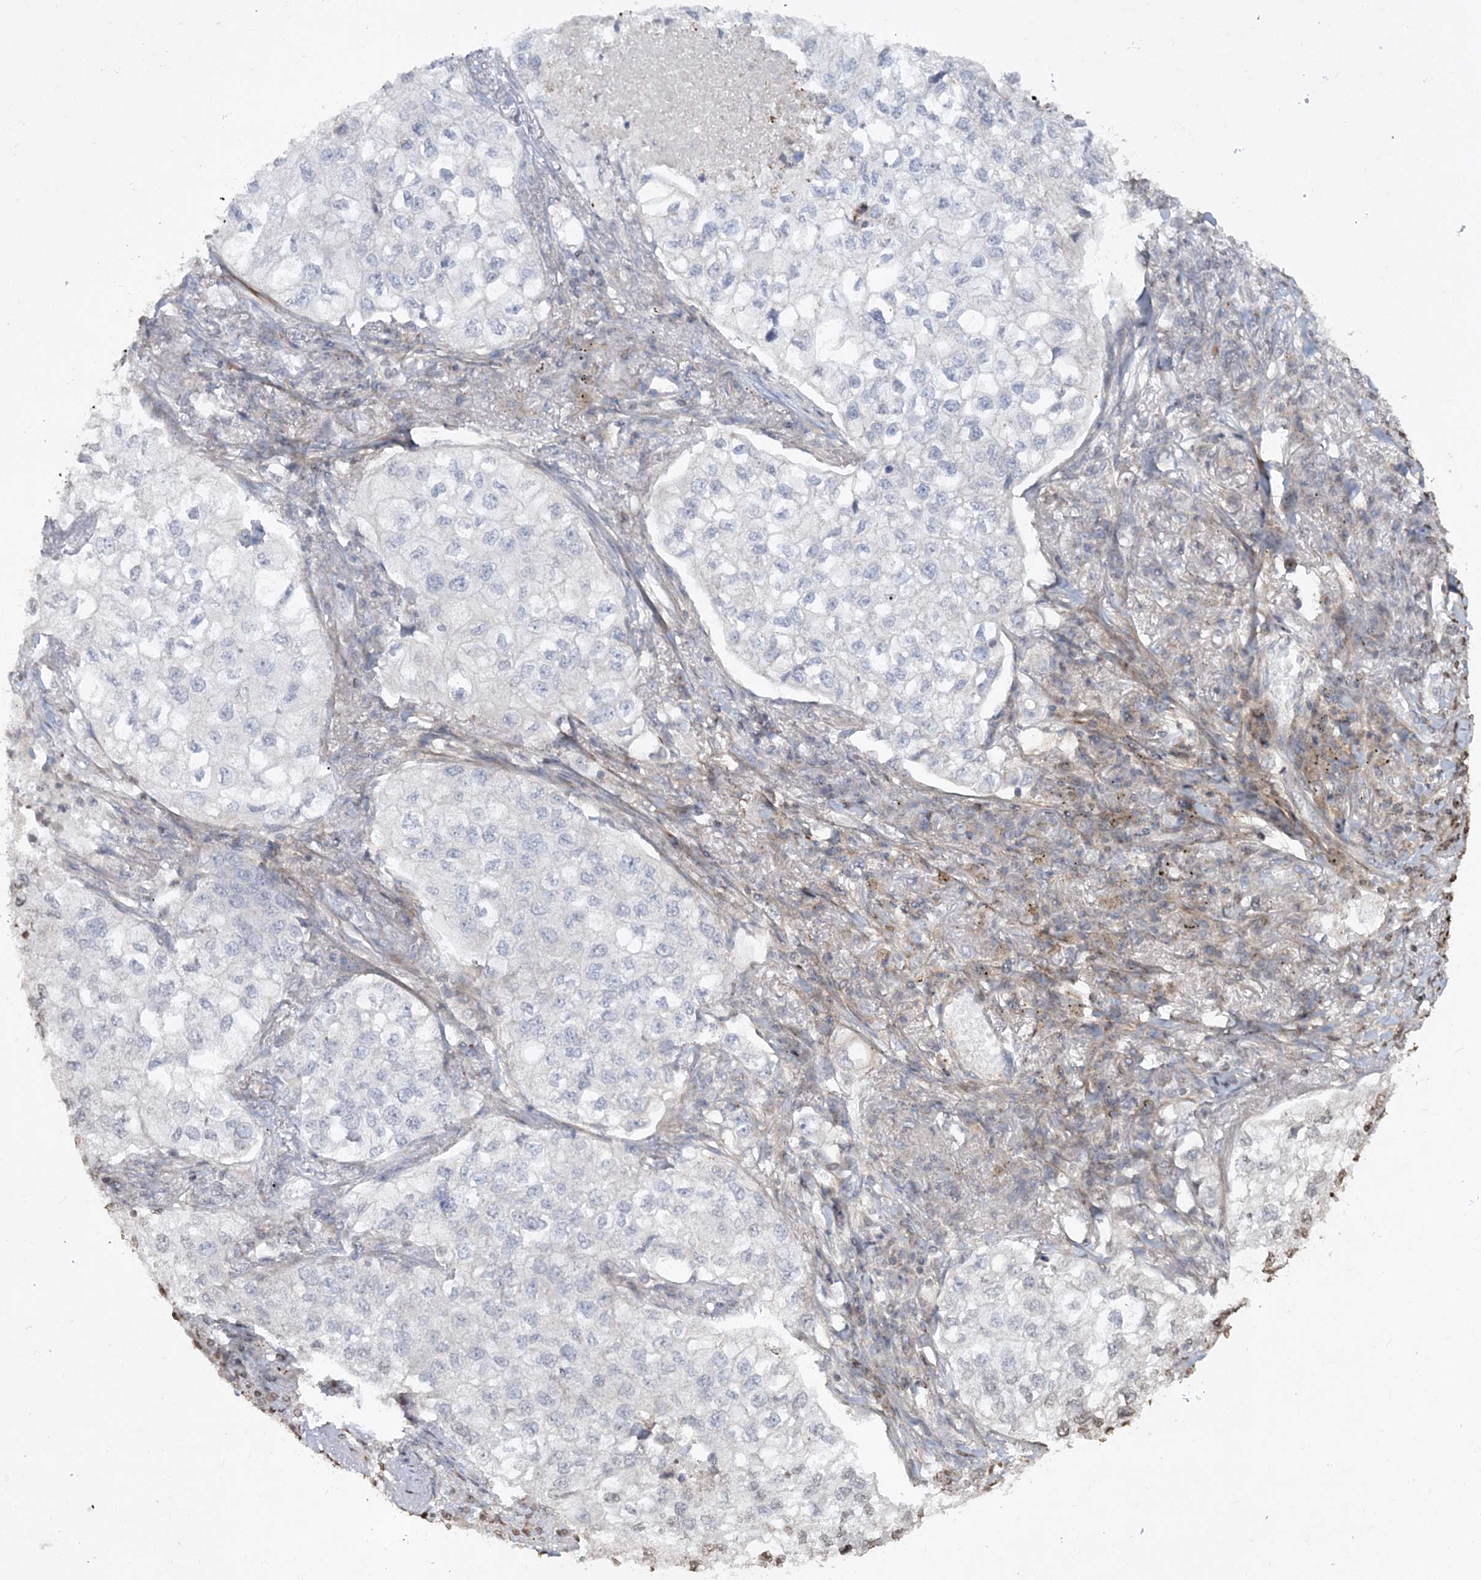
{"staining": {"intensity": "negative", "quantity": "none", "location": "none"}, "tissue": "lung cancer", "cell_type": "Tumor cells", "image_type": "cancer", "snomed": [{"axis": "morphology", "description": "Adenocarcinoma, NOS"}, {"axis": "topography", "description": "Lung"}], "caption": "Lung cancer (adenocarcinoma) stained for a protein using immunohistochemistry exhibits no positivity tumor cells.", "gene": "TTC7A", "patient": {"sex": "male", "age": 63}}